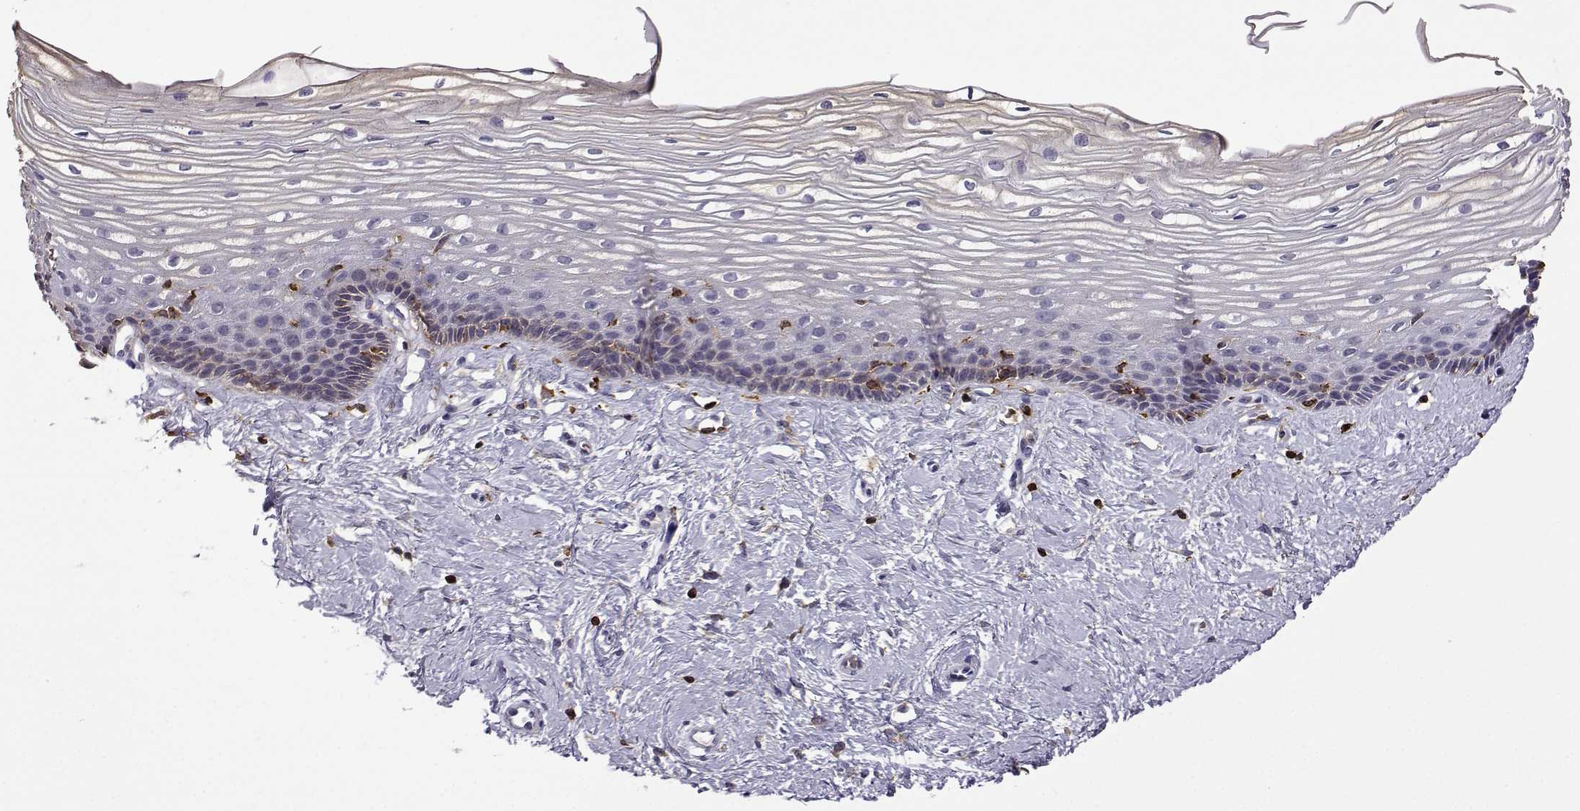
{"staining": {"intensity": "negative", "quantity": "none", "location": "none"}, "tissue": "cervix", "cell_type": "Glandular cells", "image_type": "normal", "snomed": [{"axis": "morphology", "description": "Normal tissue, NOS"}, {"axis": "topography", "description": "Cervix"}], "caption": "Human cervix stained for a protein using immunohistochemistry displays no positivity in glandular cells.", "gene": "DOCK10", "patient": {"sex": "female", "age": 40}}